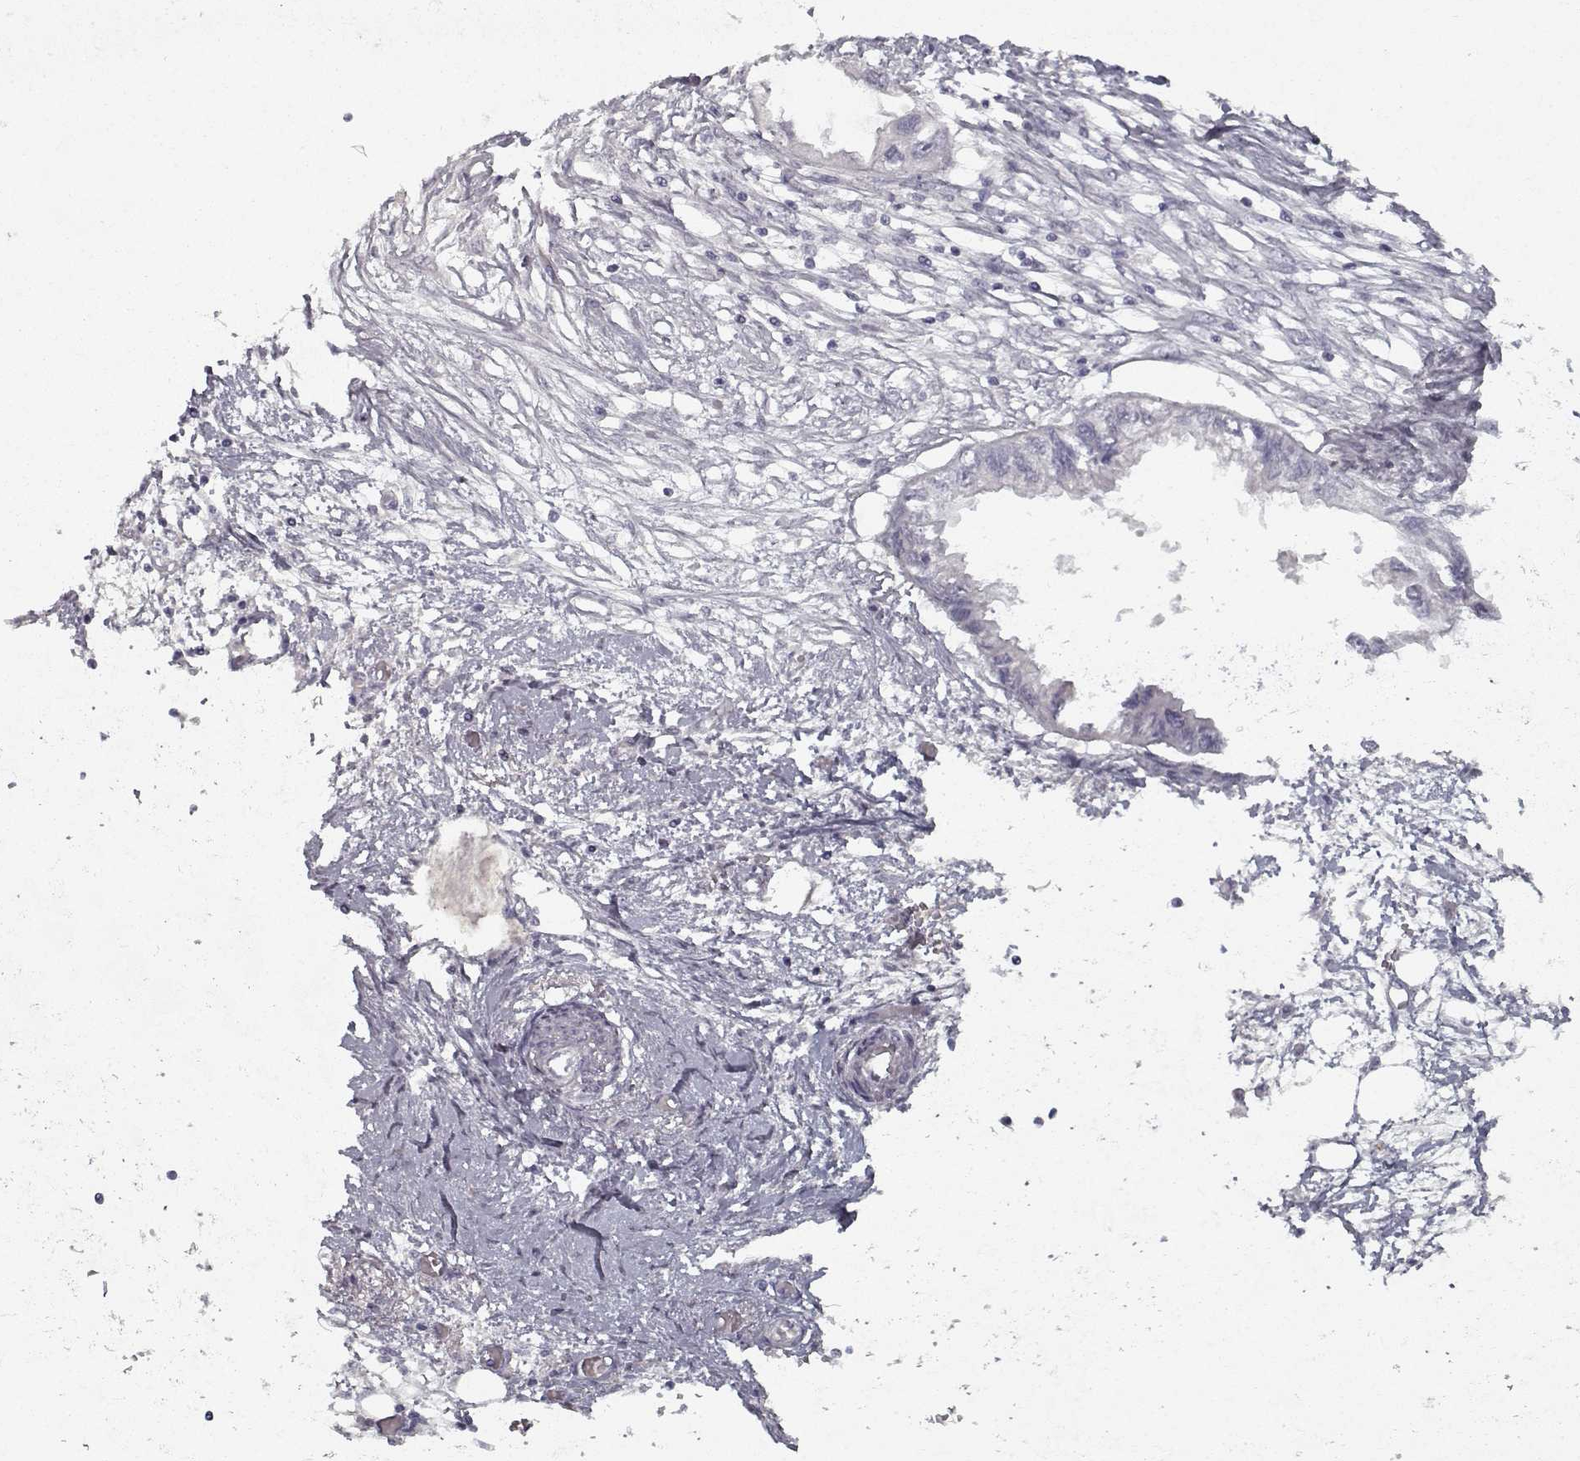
{"staining": {"intensity": "negative", "quantity": "none", "location": "none"}, "tissue": "endometrial cancer", "cell_type": "Tumor cells", "image_type": "cancer", "snomed": [{"axis": "morphology", "description": "Adenocarcinoma, NOS"}, {"axis": "morphology", "description": "Adenocarcinoma, metastatic, NOS"}, {"axis": "topography", "description": "Adipose tissue"}, {"axis": "topography", "description": "Endometrium"}], "caption": "Immunohistochemistry (IHC) histopathology image of neoplastic tissue: adenocarcinoma (endometrial) stained with DAB displays no significant protein staining in tumor cells. (Brightfield microscopy of DAB immunohistochemistry at high magnification).", "gene": "GAD2", "patient": {"sex": "female", "age": 67}}